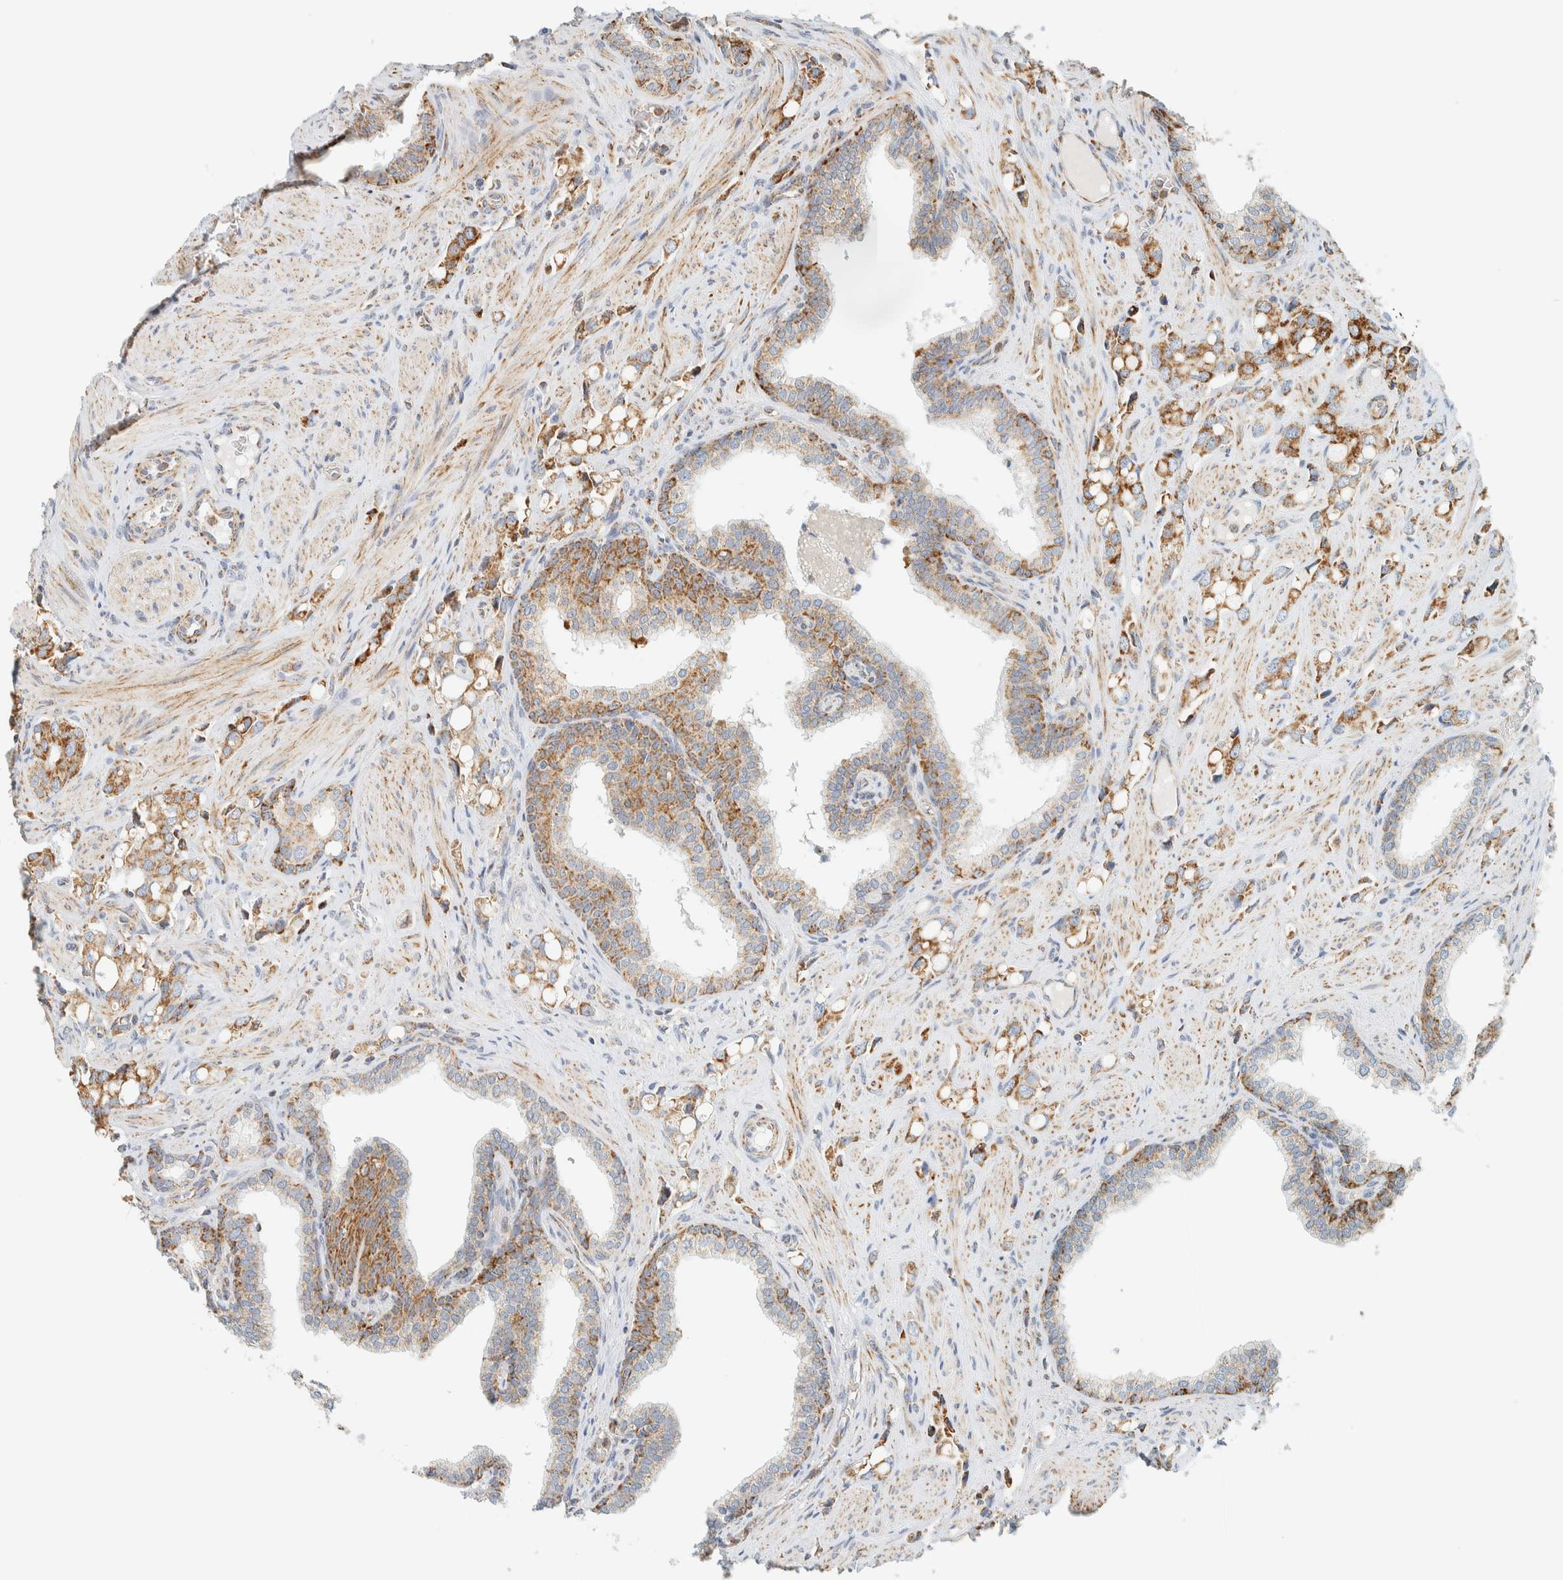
{"staining": {"intensity": "moderate", "quantity": ">75%", "location": "cytoplasmic/membranous"}, "tissue": "prostate cancer", "cell_type": "Tumor cells", "image_type": "cancer", "snomed": [{"axis": "morphology", "description": "Adenocarcinoma, High grade"}, {"axis": "topography", "description": "Prostate"}], "caption": "Immunohistochemical staining of human prostate high-grade adenocarcinoma exhibits moderate cytoplasmic/membranous protein positivity in about >75% of tumor cells.", "gene": "KIFAP3", "patient": {"sex": "male", "age": 52}}